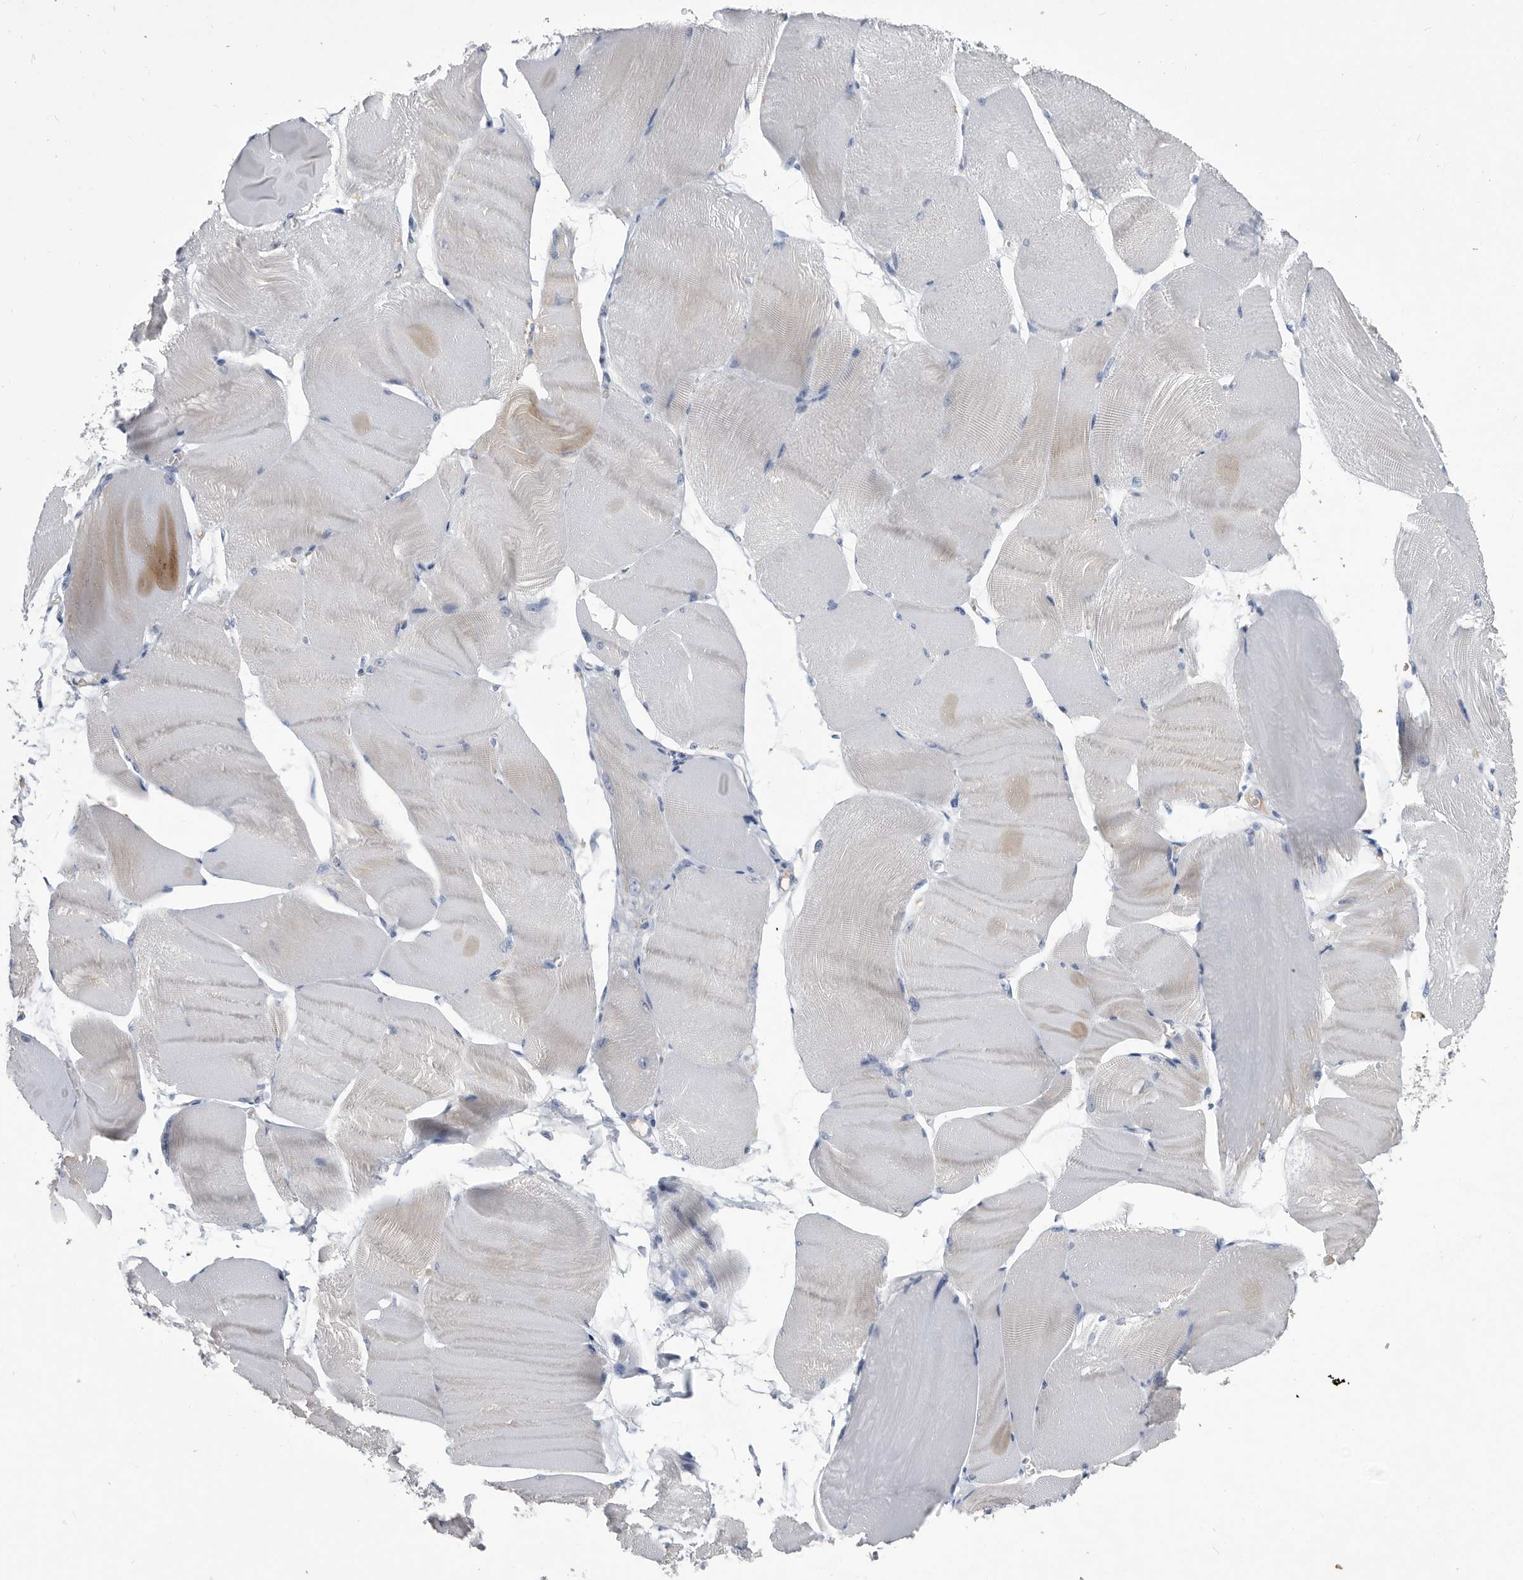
{"staining": {"intensity": "moderate", "quantity": "<25%", "location": "cytoplasmic/membranous"}, "tissue": "skeletal muscle", "cell_type": "Myocytes", "image_type": "normal", "snomed": [{"axis": "morphology", "description": "Normal tissue, NOS"}, {"axis": "morphology", "description": "Basal cell carcinoma"}, {"axis": "topography", "description": "Skeletal muscle"}], "caption": "DAB (3,3'-diaminobenzidine) immunohistochemical staining of normal skeletal muscle exhibits moderate cytoplasmic/membranous protein expression in about <25% of myocytes. The protein is shown in brown color, while the nuclei are stained blue.", "gene": "BTBD6", "patient": {"sex": "female", "age": 64}}